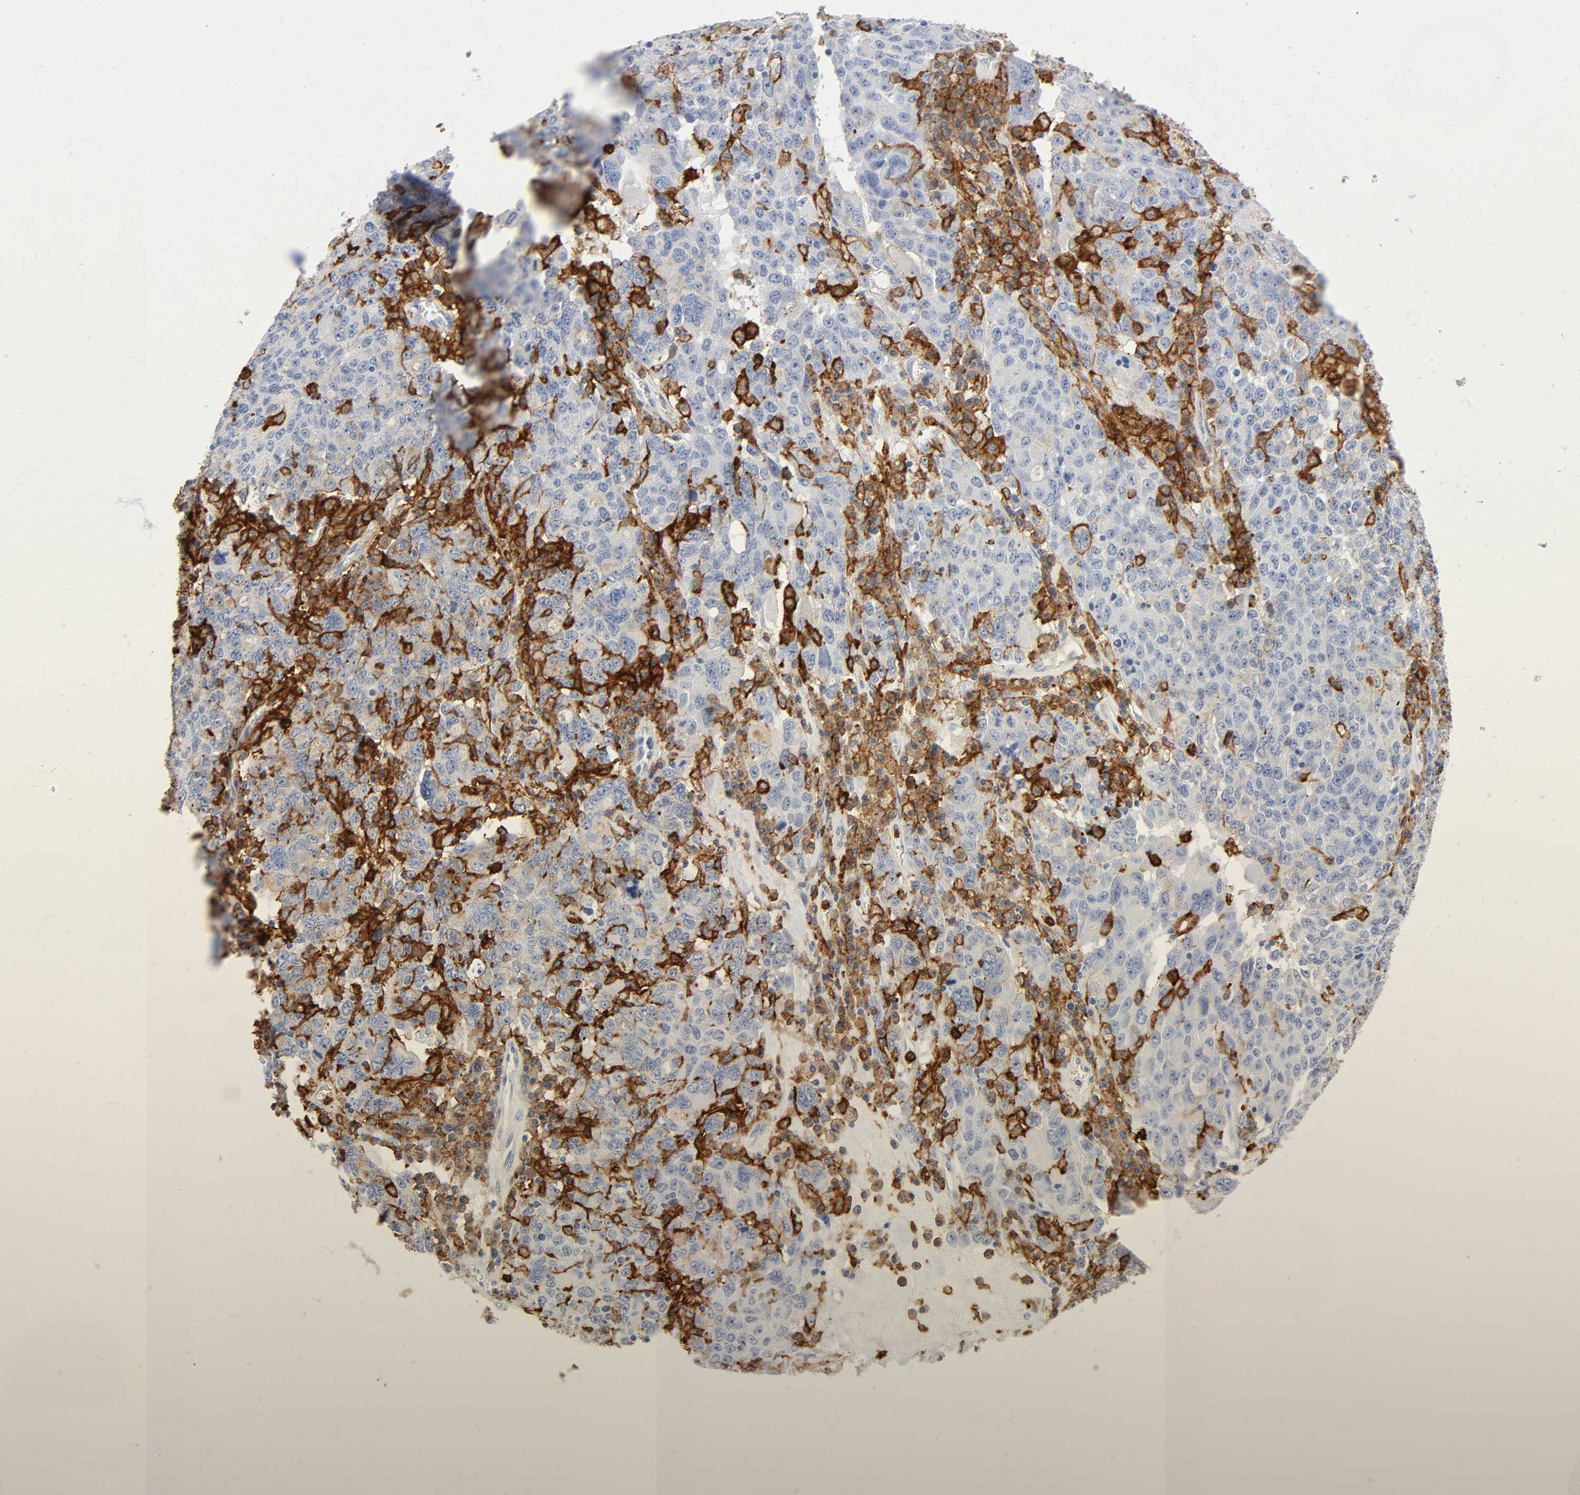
{"staining": {"intensity": "negative", "quantity": "none", "location": "none"}, "tissue": "ovarian cancer", "cell_type": "Tumor cells", "image_type": "cancer", "snomed": [{"axis": "morphology", "description": "Carcinoma, endometroid"}, {"axis": "topography", "description": "Ovary"}], "caption": "A micrograph of ovarian endometroid carcinoma stained for a protein reveals no brown staining in tumor cells. (DAB IHC with hematoxylin counter stain).", "gene": "LYN", "patient": {"sex": "female", "age": 62}}